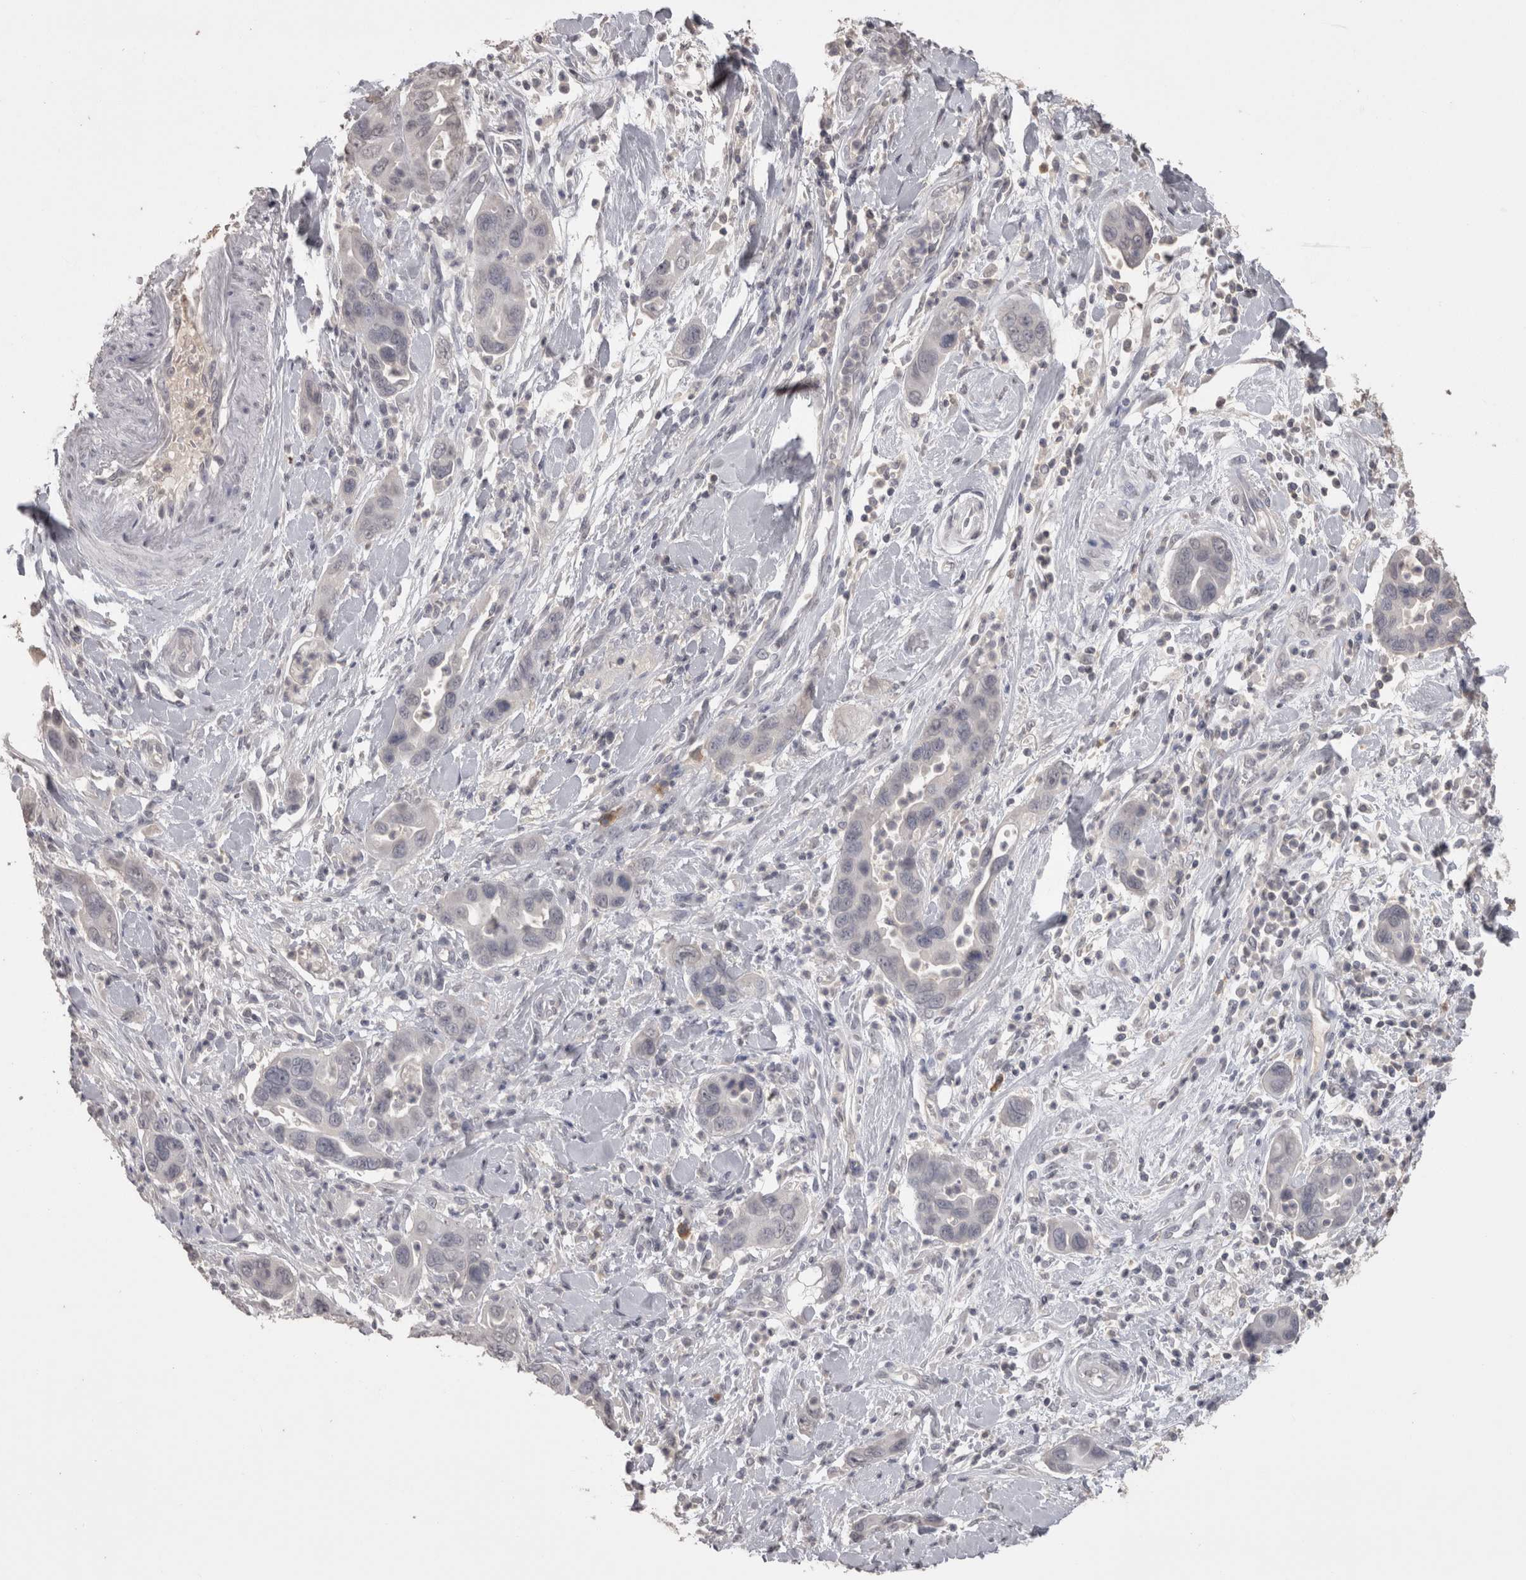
{"staining": {"intensity": "negative", "quantity": "none", "location": "none"}, "tissue": "pancreatic cancer", "cell_type": "Tumor cells", "image_type": "cancer", "snomed": [{"axis": "morphology", "description": "Adenocarcinoma, NOS"}, {"axis": "topography", "description": "Pancreas"}], "caption": "A high-resolution histopathology image shows immunohistochemistry staining of pancreatic adenocarcinoma, which shows no significant staining in tumor cells.", "gene": "LAX1", "patient": {"sex": "female", "age": 71}}